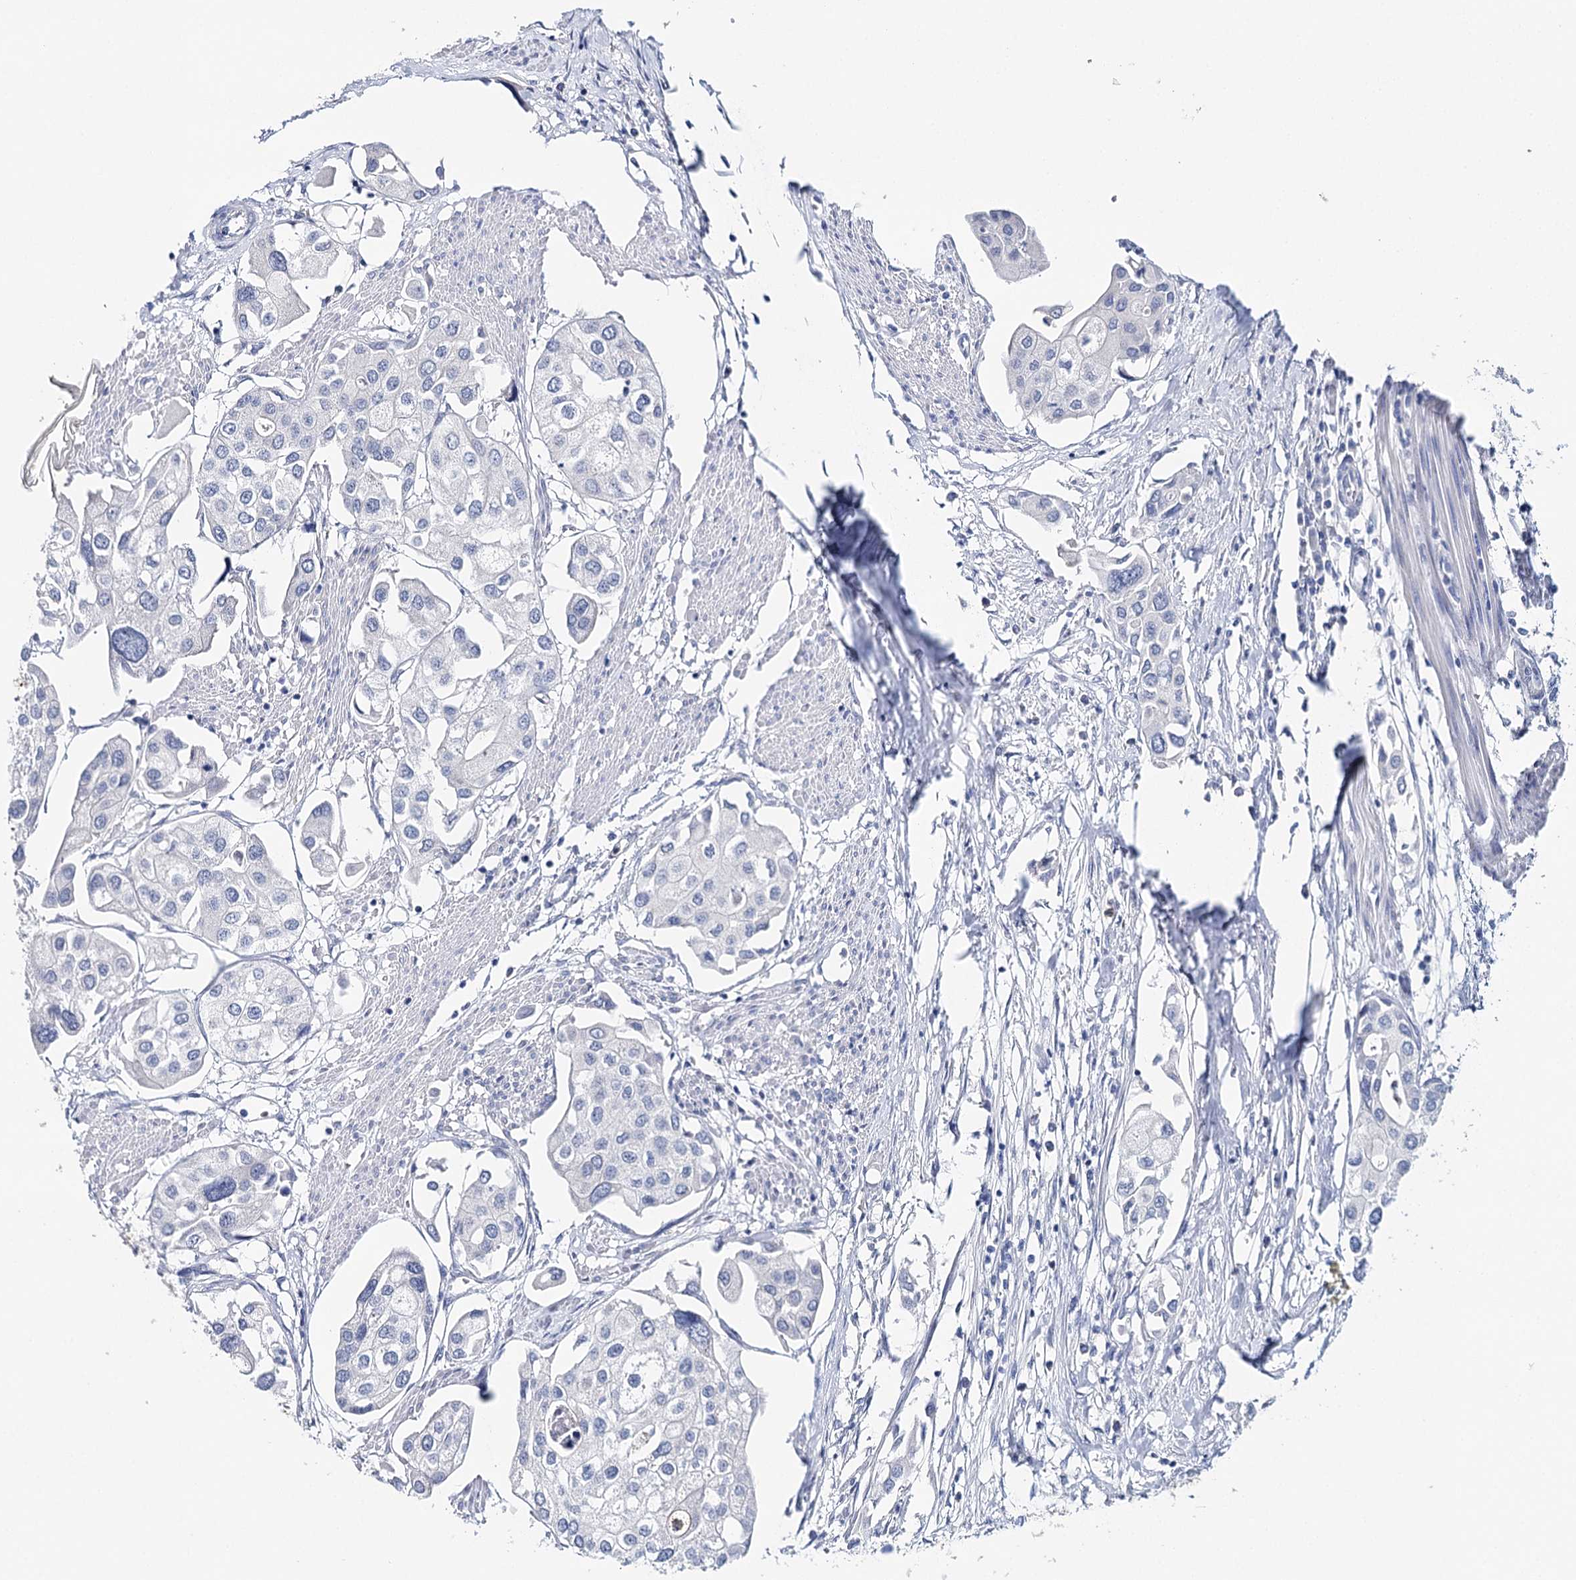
{"staining": {"intensity": "negative", "quantity": "none", "location": "none"}, "tissue": "urothelial cancer", "cell_type": "Tumor cells", "image_type": "cancer", "snomed": [{"axis": "morphology", "description": "Urothelial carcinoma, High grade"}, {"axis": "topography", "description": "Urinary bladder"}], "caption": "This is an IHC photomicrograph of human urothelial cancer. There is no expression in tumor cells.", "gene": "CEACAM8", "patient": {"sex": "male", "age": 64}}